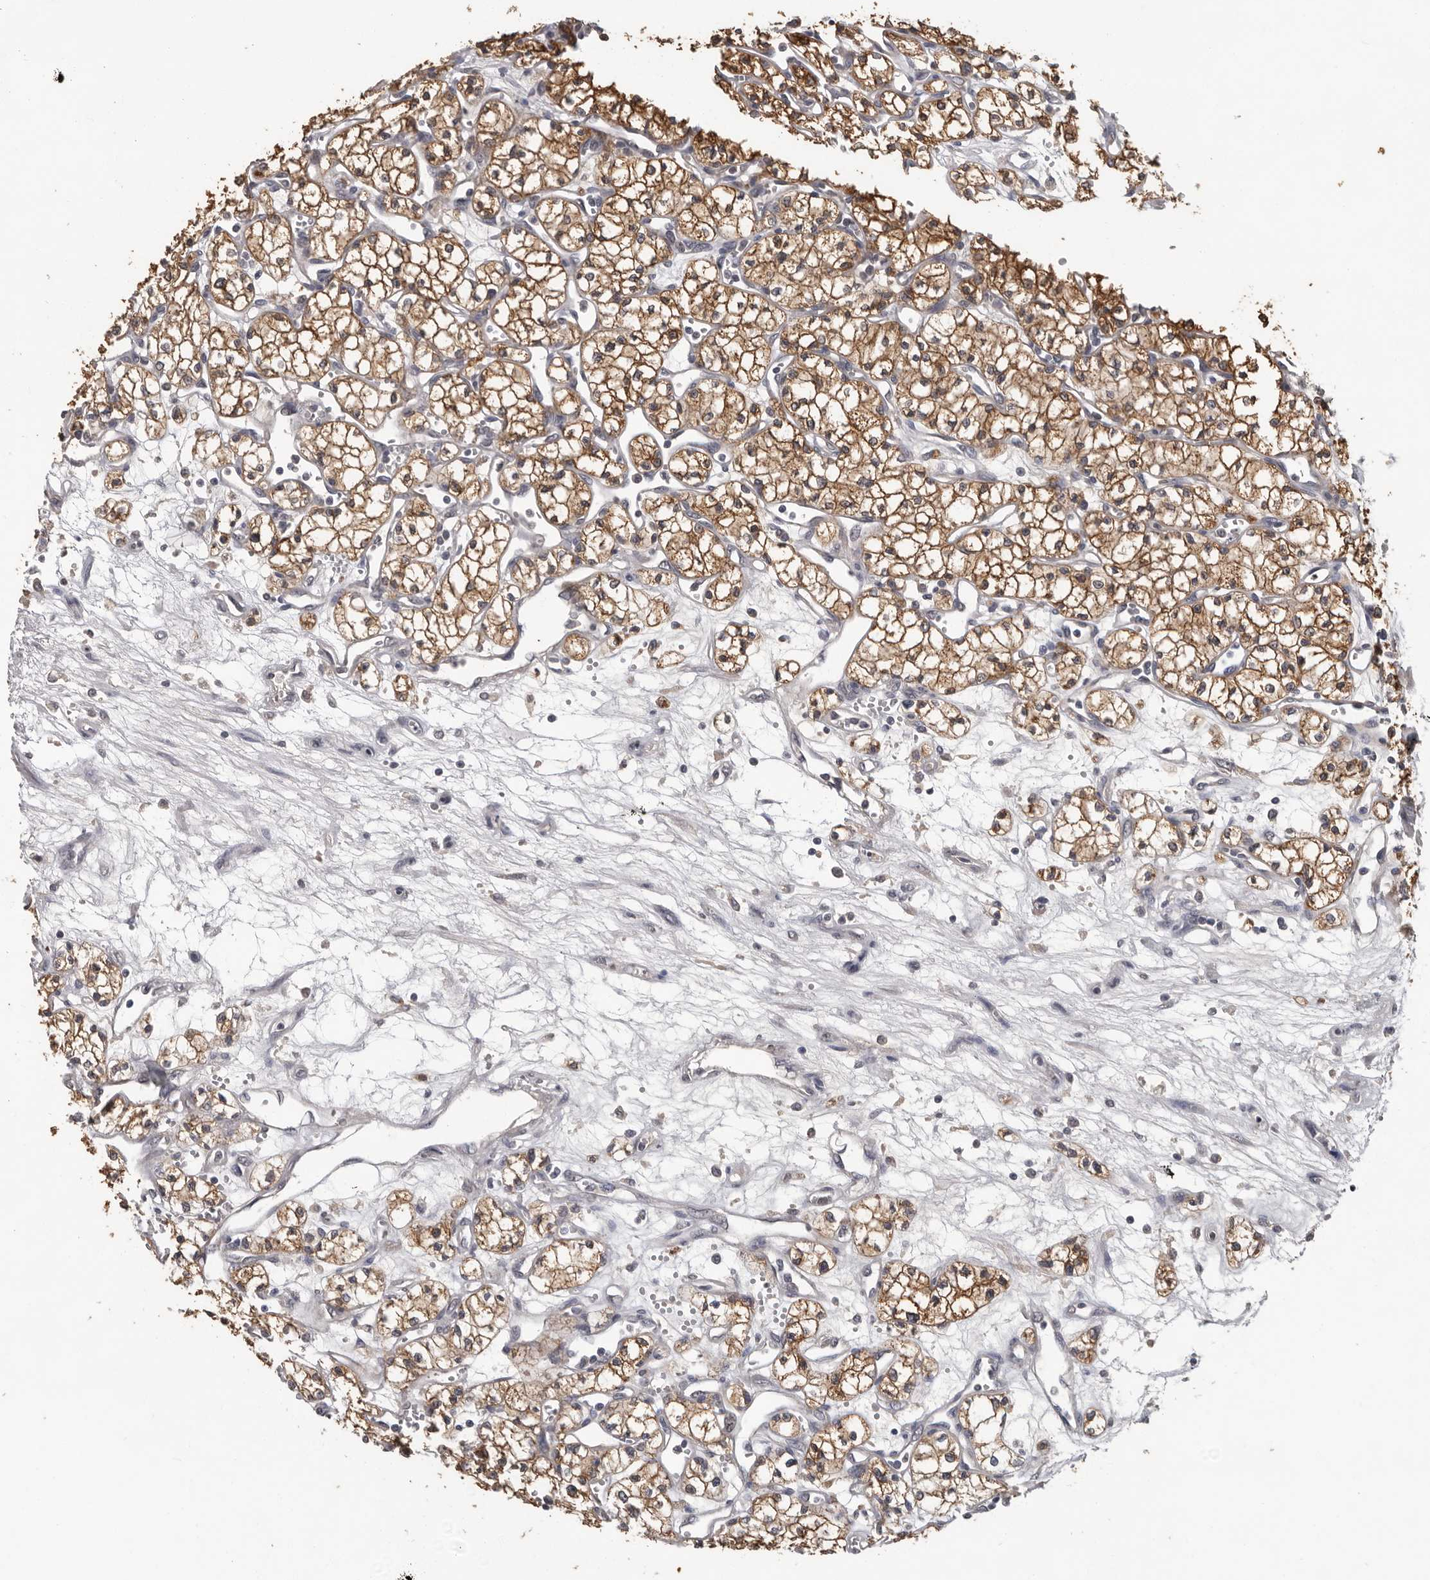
{"staining": {"intensity": "moderate", "quantity": ">75%", "location": "cytoplasmic/membranous"}, "tissue": "renal cancer", "cell_type": "Tumor cells", "image_type": "cancer", "snomed": [{"axis": "morphology", "description": "Adenocarcinoma, NOS"}, {"axis": "topography", "description": "Kidney"}], "caption": "Tumor cells exhibit medium levels of moderate cytoplasmic/membranous positivity in about >75% of cells in renal adenocarcinoma. (DAB (3,3'-diaminobenzidine) IHC, brown staining for protein, blue staining for nuclei).", "gene": "MTF1", "patient": {"sex": "male", "age": 59}}